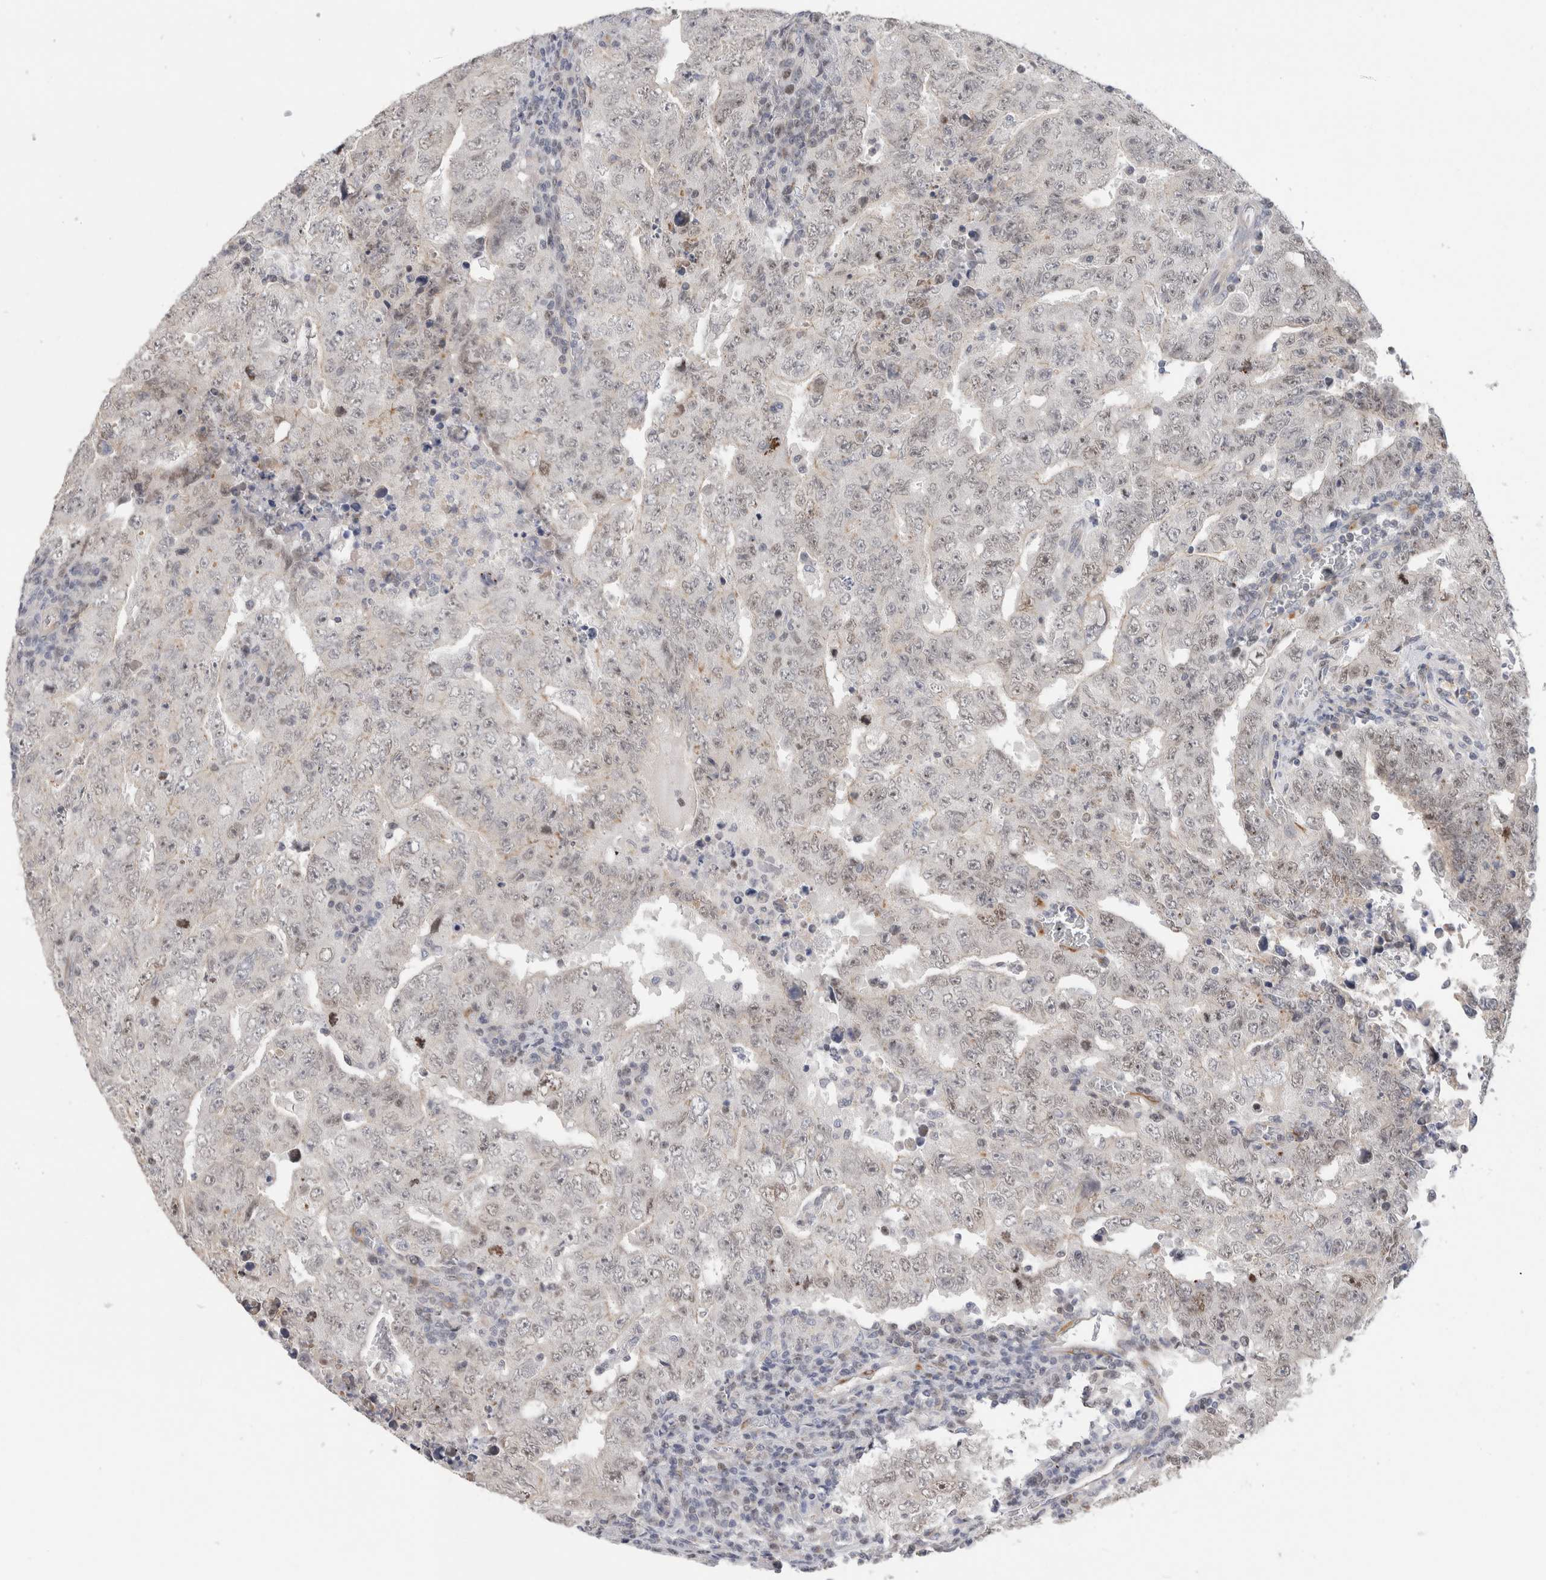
{"staining": {"intensity": "negative", "quantity": "none", "location": "none"}, "tissue": "testis cancer", "cell_type": "Tumor cells", "image_type": "cancer", "snomed": [{"axis": "morphology", "description": "Carcinoma, Embryonal, NOS"}, {"axis": "topography", "description": "Testis"}], "caption": "Testis cancer (embryonal carcinoma) stained for a protein using immunohistochemistry (IHC) exhibits no positivity tumor cells.", "gene": "SYTL5", "patient": {"sex": "male", "age": 26}}